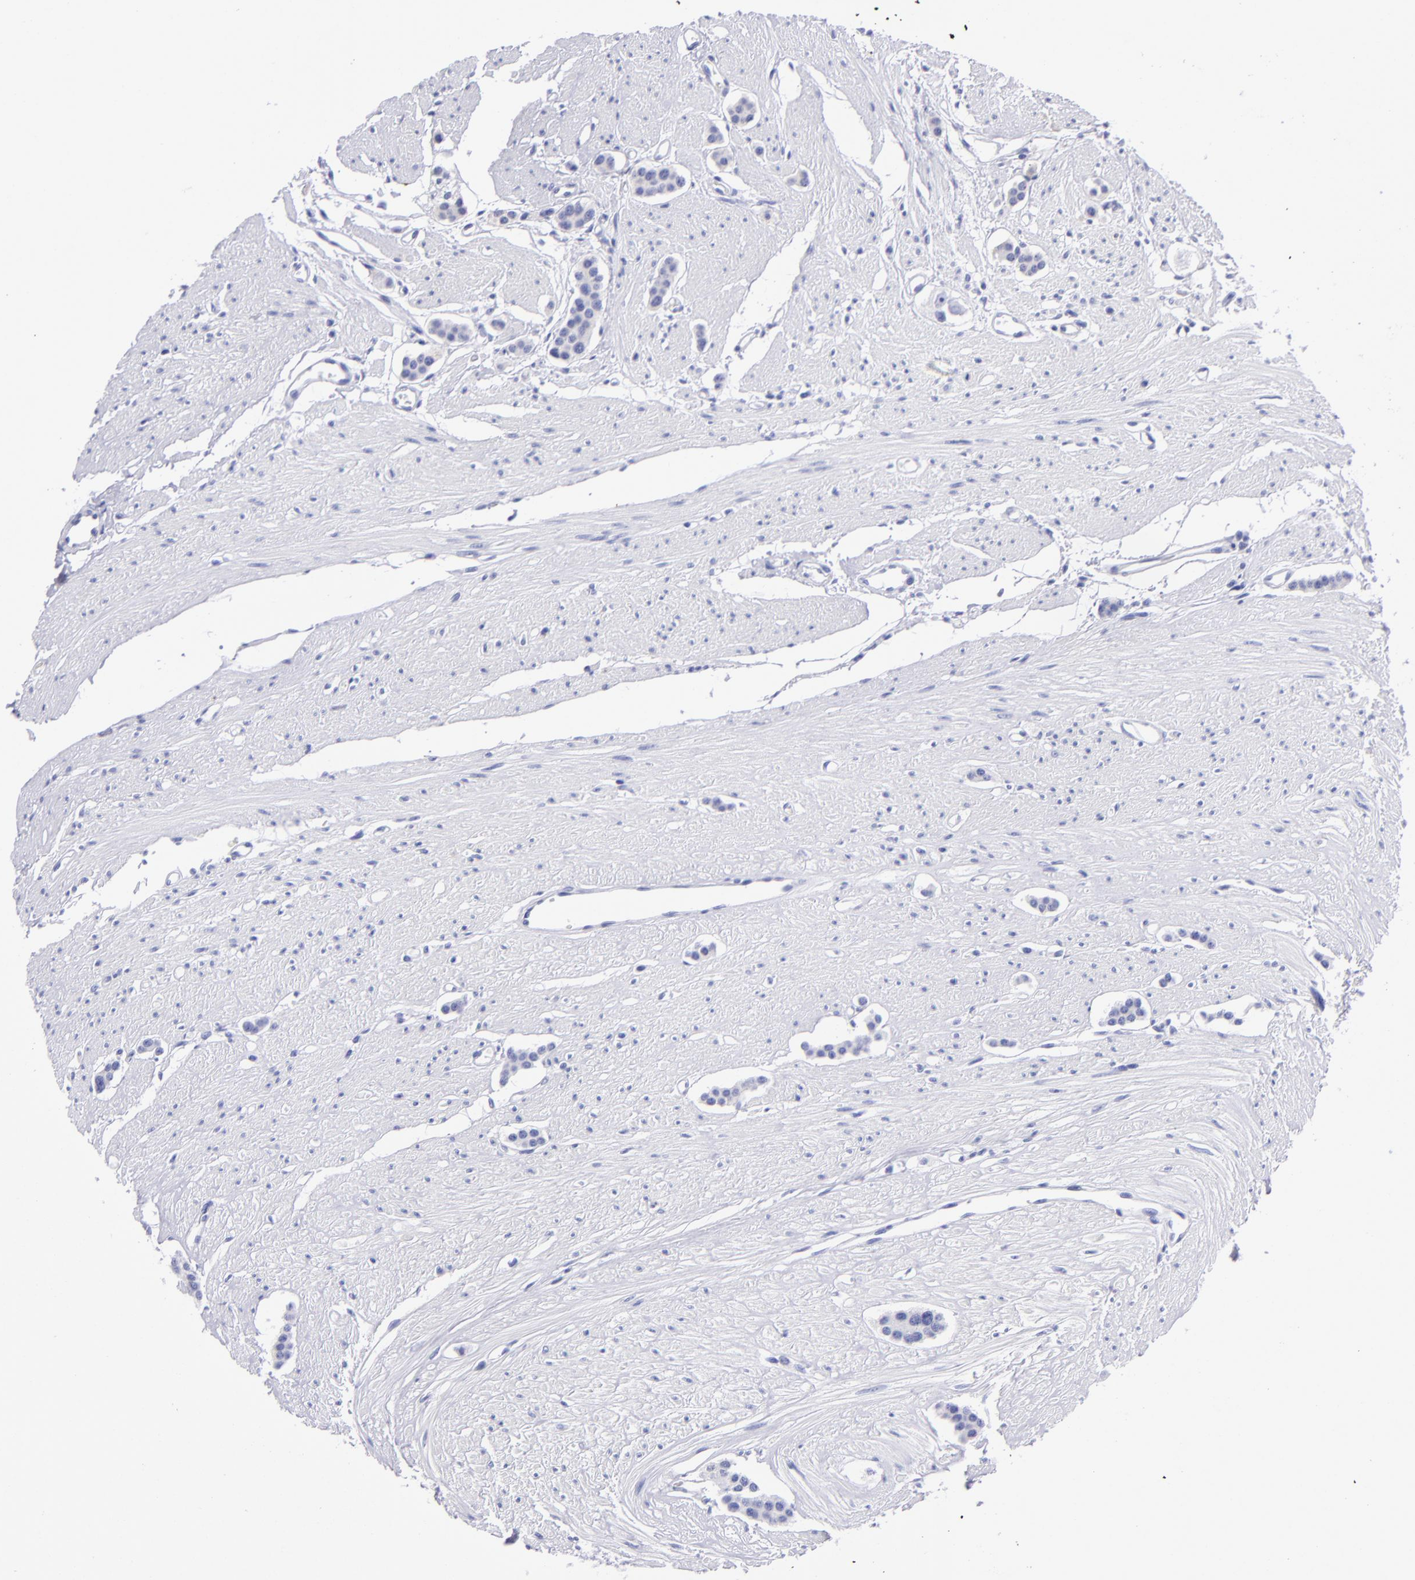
{"staining": {"intensity": "negative", "quantity": "none", "location": "none"}, "tissue": "carcinoid", "cell_type": "Tumor cells", "image_type": "cancer", "snomed": [{"axis": "morphology", "description": "Carcinoid, malignant, NOS"}, {"axis": "topography", "description": "Small intestine"}], "caption": "Immunohistochemical staining of human carcinoid displays no significant staining in tumor cells.", "gene": "TYRP1", "patient": {"sex": "male", "age": 60}}